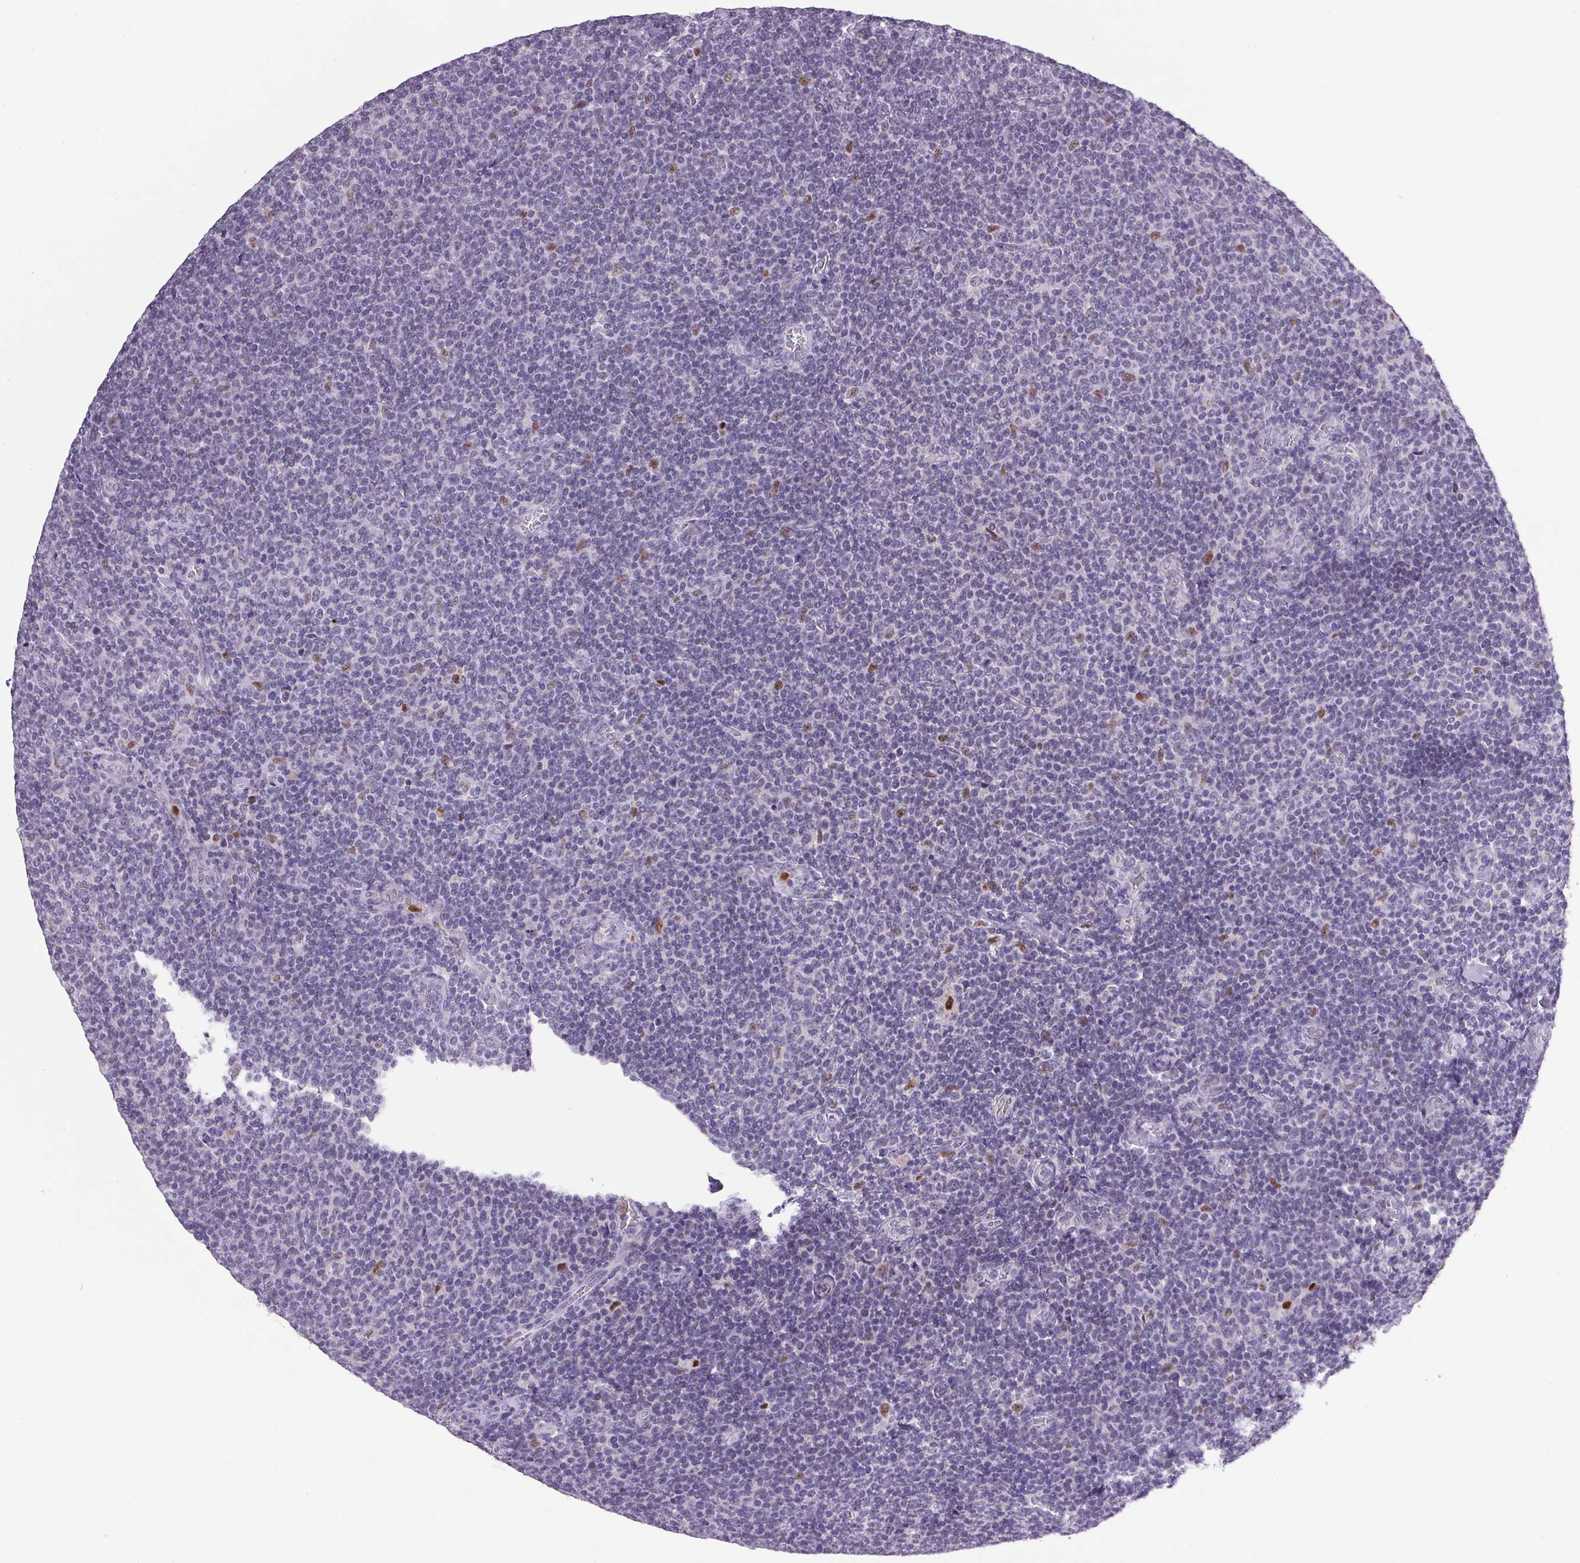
{"staining": {"intensity": "negative", "quantity": "none", "location": "none"}, "tissue": "lymphoma", "cell_type": "Tumor cells", "image_type": "cancer", "snomed": [{"axis": "morphology", "description": "Malignant lymphoma, non-Hodgkin's type, Low grade"}, {"axis": "topography", "description": "Lymph node"}], "caption": "Tumor cells show no significant expression in lymphoma.", "gene": "TRDN", "patient": {"sex": "male", "age": 52}}